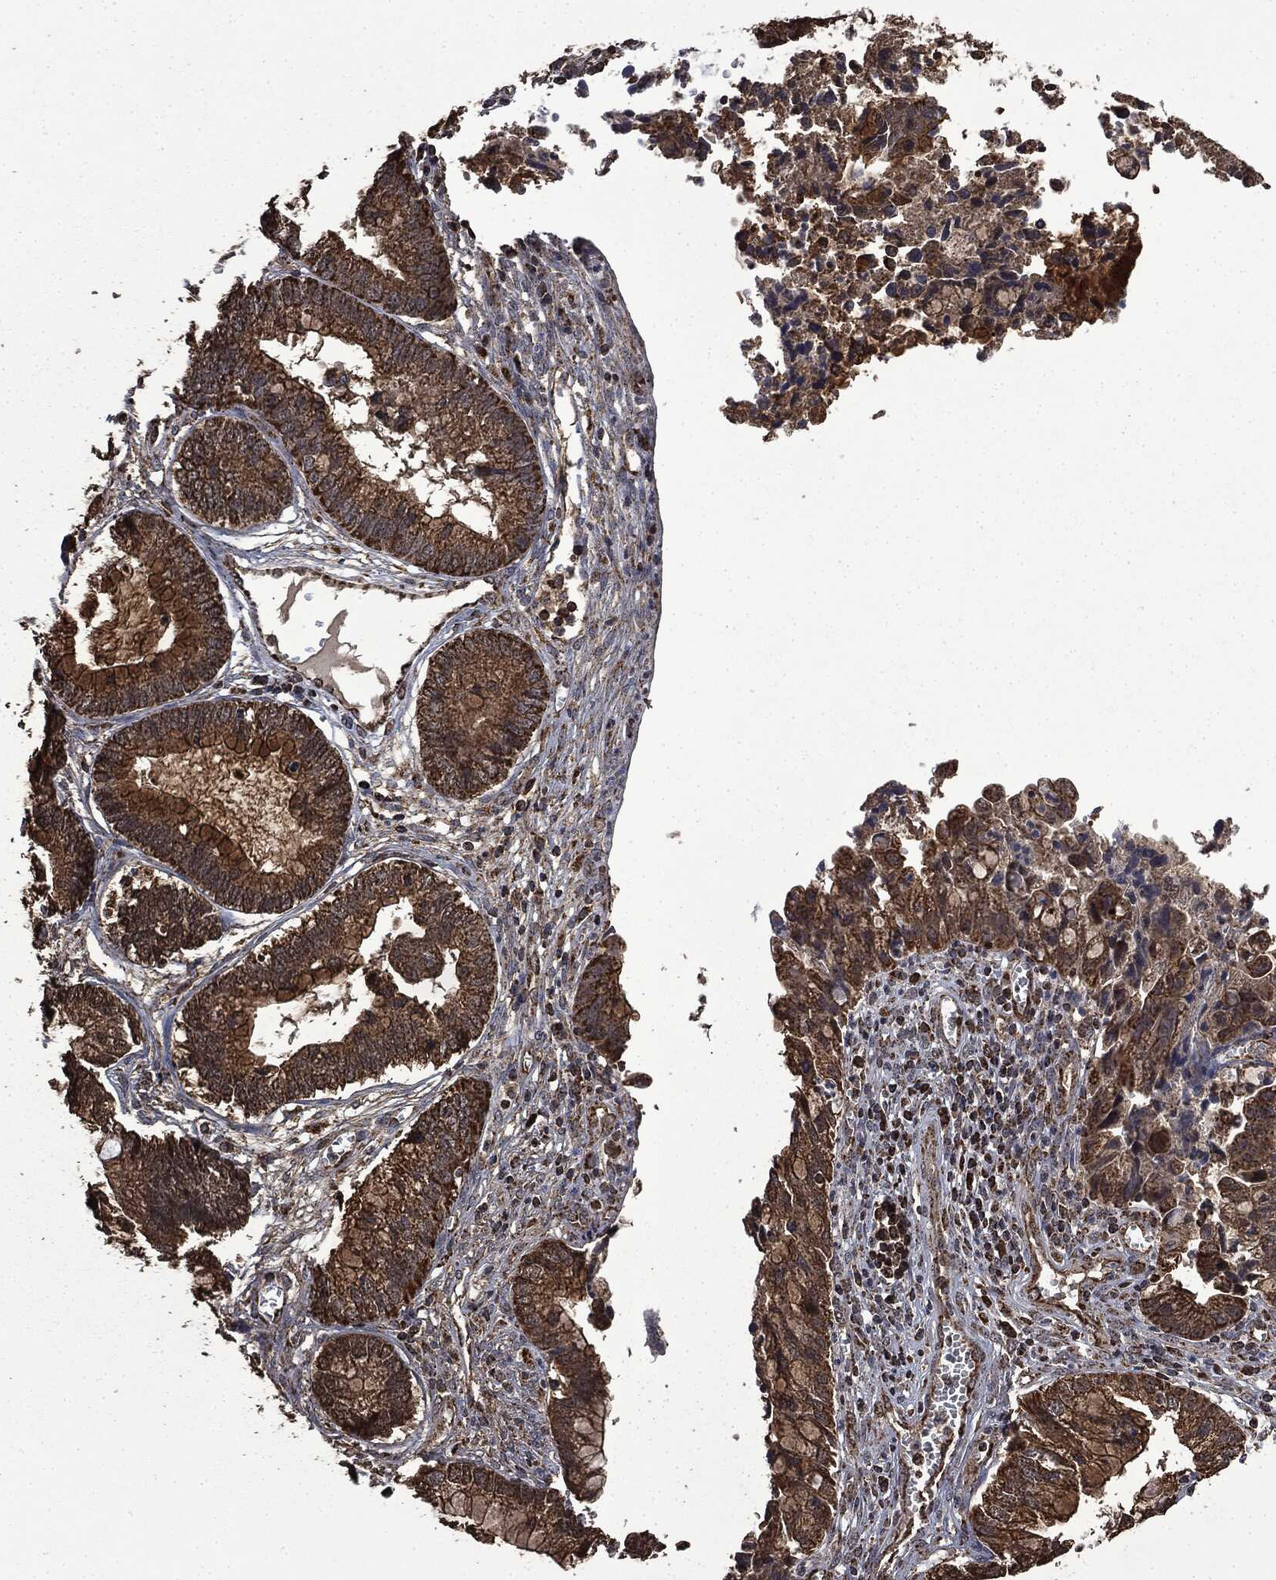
{"staining": {"intensity": "strong", "quantity": ">75%", "location": "cytoplasmic/membranous"}, "tissue": "cervical cancer", "cell_type": "Tumor cells", "image_type": "cancer", "snomed": [{"axis": "morphology", "description": "Adenocarcinoma, NOS"}, {"axis": "topography", "description": "Cervix"}], "caption": "Cervical cancer (adenocarcinoma) stained with DAB IHC displays high levels of strong cytoplasmic/membranous expression in approximately >75% of tumor cells. The staining was performed using DAB (3,3'-diaminobenzidine) to visualize the protein expression in brown, while the nuclei were stained in blue with hematoxylin (Magnification: 20x).", "gene": "LIG3", "patient": {"sex": "female", "age": 44}}